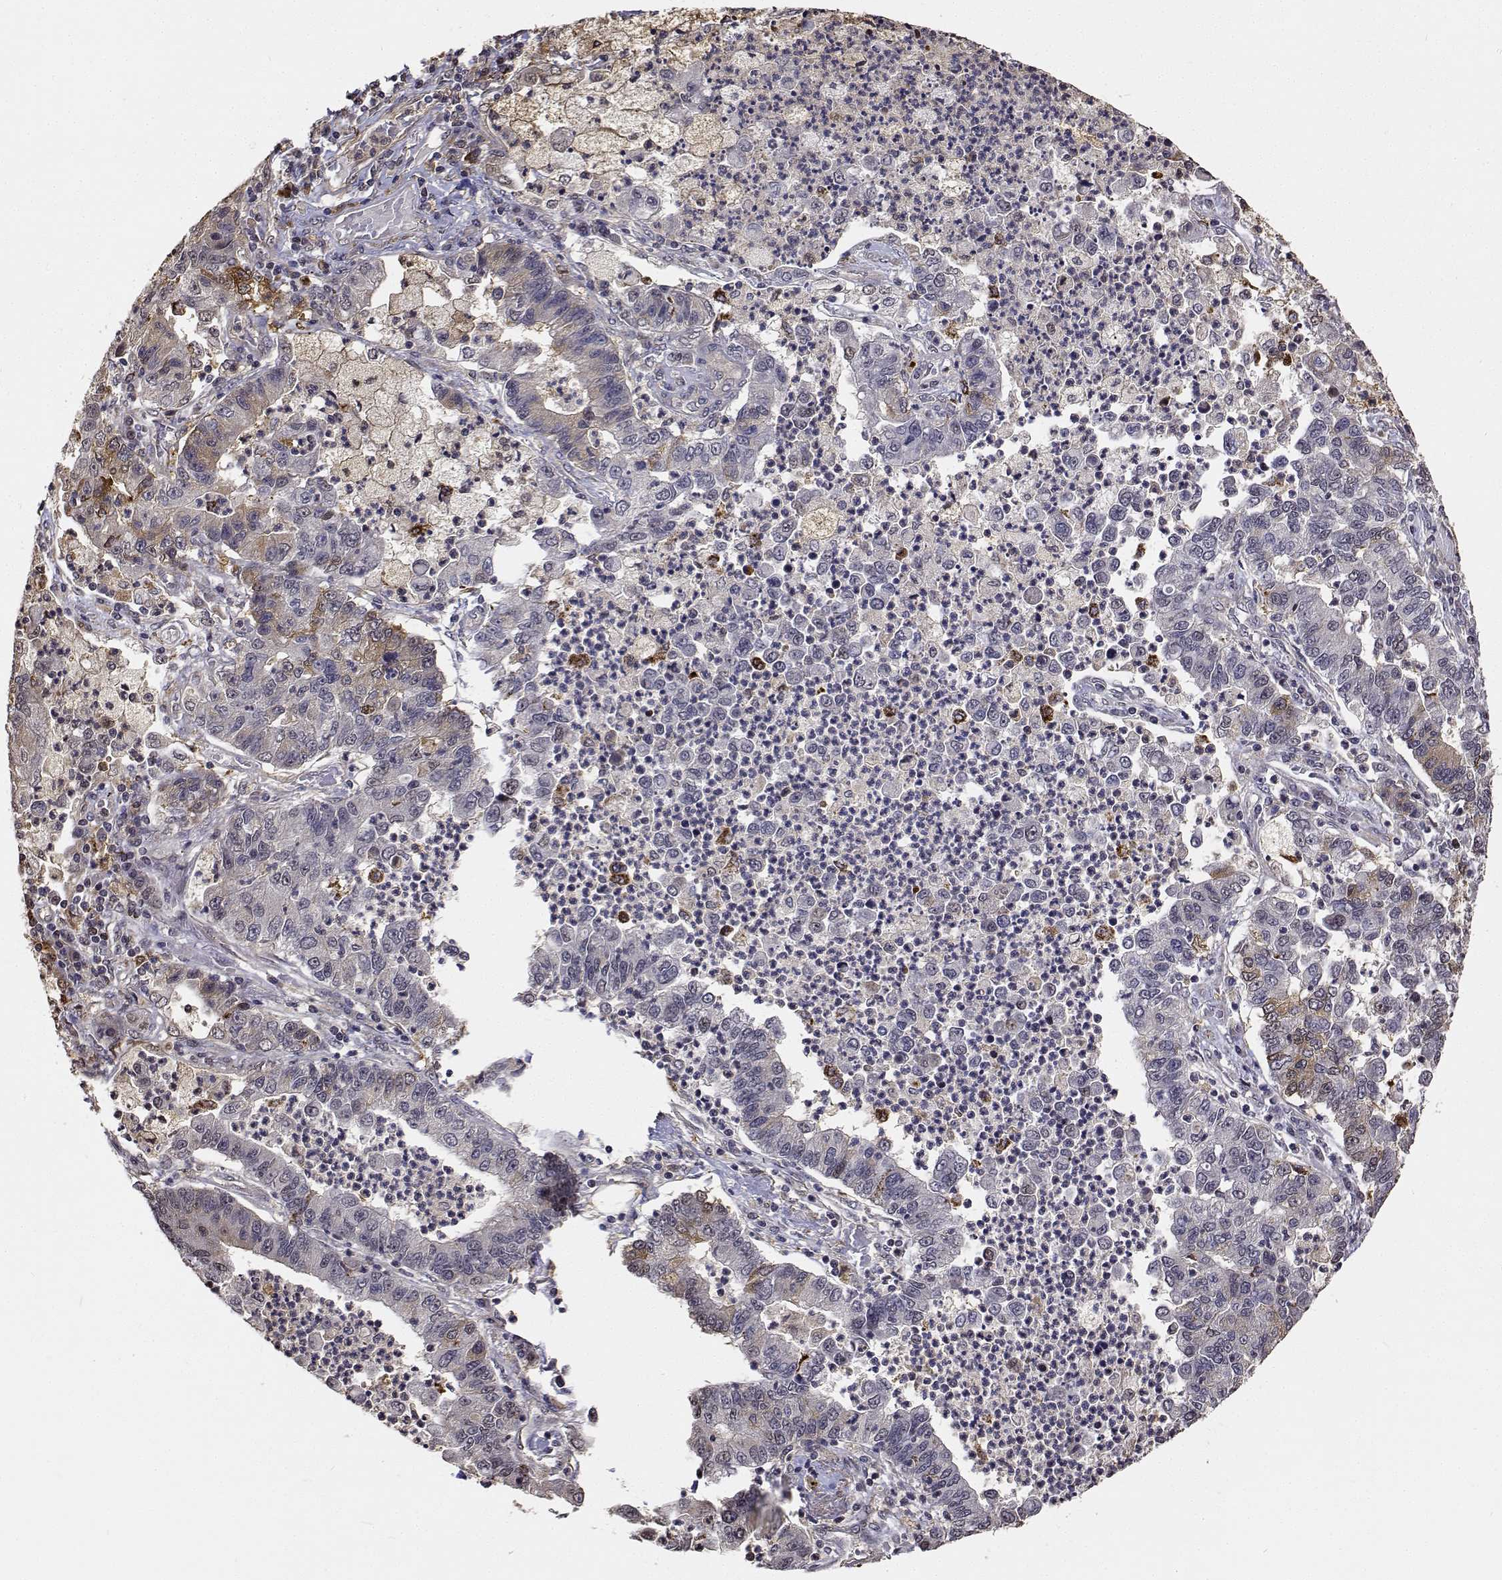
{"staining": {"intensity": "moderate", "quantity": "<25%", "location": "cytoplasmic/membranous"}, "tissue": "lung cancer", "cell_type": "Tumor cells", "image_type": "cancer", "snomed": [{"axis": "morphology", "description": "Adenocarcinoma, NOS"}, {"axis": "topography", "description": "Lung"}], "caption": "A histopathology image showing moderate cytoplasmic/membranous staining in about <25% of tumor cells in adenocarcinoma (lung), as visualized by brown immunohistochemical staining.", "gene": "PCID2", "patient": {"sex": "female", "age": 57}}